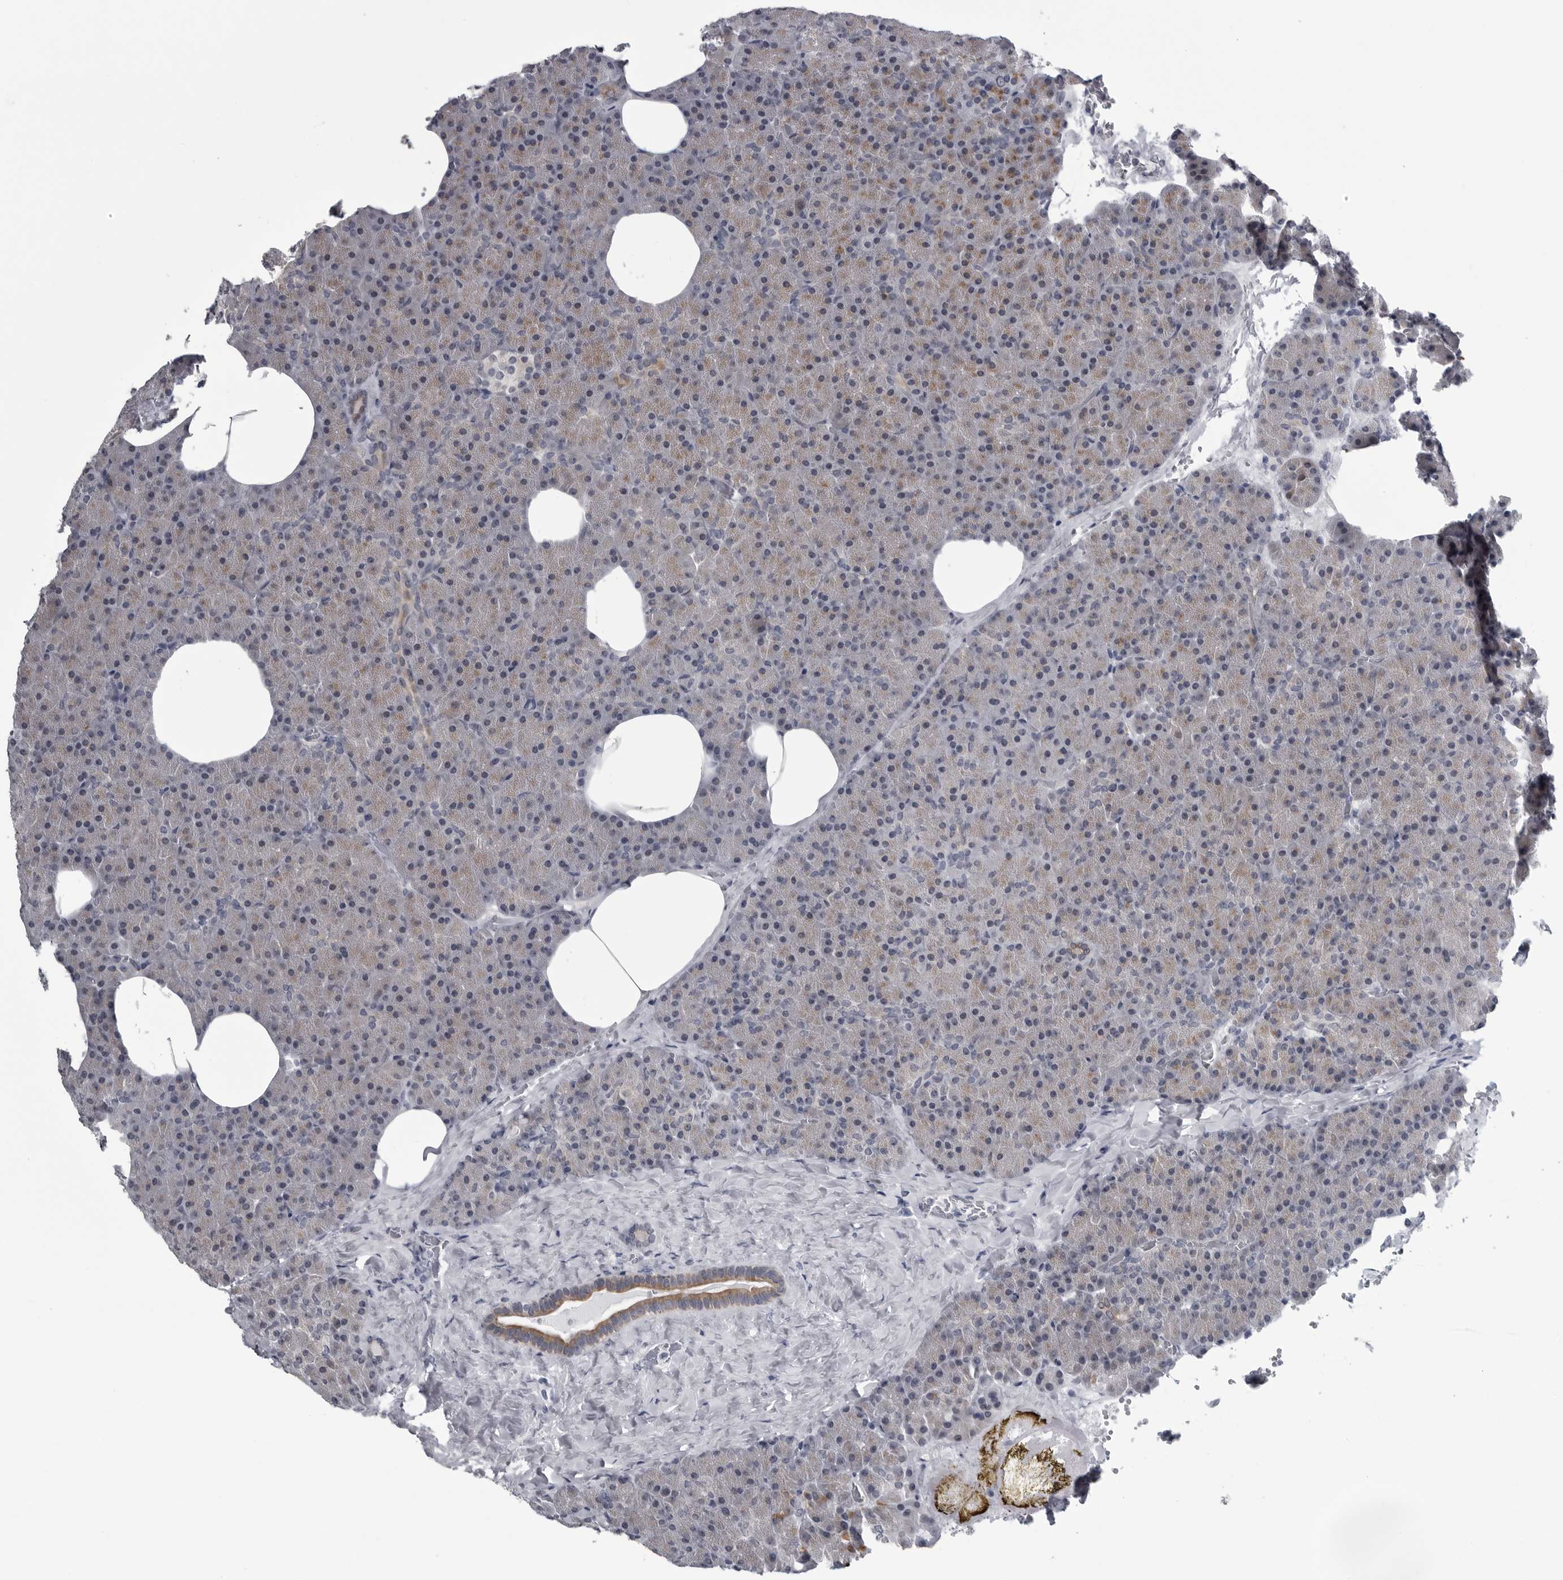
{"staining": {"intensity": "moderate", "quantity": "25%-75%", "location": "cytoplasmic/membranous"}, "tissue": "pancreas", "cell_type": "Exocrine glandular cells", "image_type": "normal", "snomed": [{"axis": "morphology", "description": "Normal tissue, NOS"}, {"axis": "morphology", "description": "Carcinoid, malignant, NOS"}, {"axis": "topography", "description": "Pancreas"}], "caption": "Exocrine glandular cells demonstrate moderate cytoplasmic/membranous expression in approximately 25%-75% of cells in normal pancreas. (DAB (3,3'-diaminobenzidine) IHC, brown staining for protein, blue staining for nuclei).", "gene": "MYOC", "patient": {"sex": "female", "age": 35}}